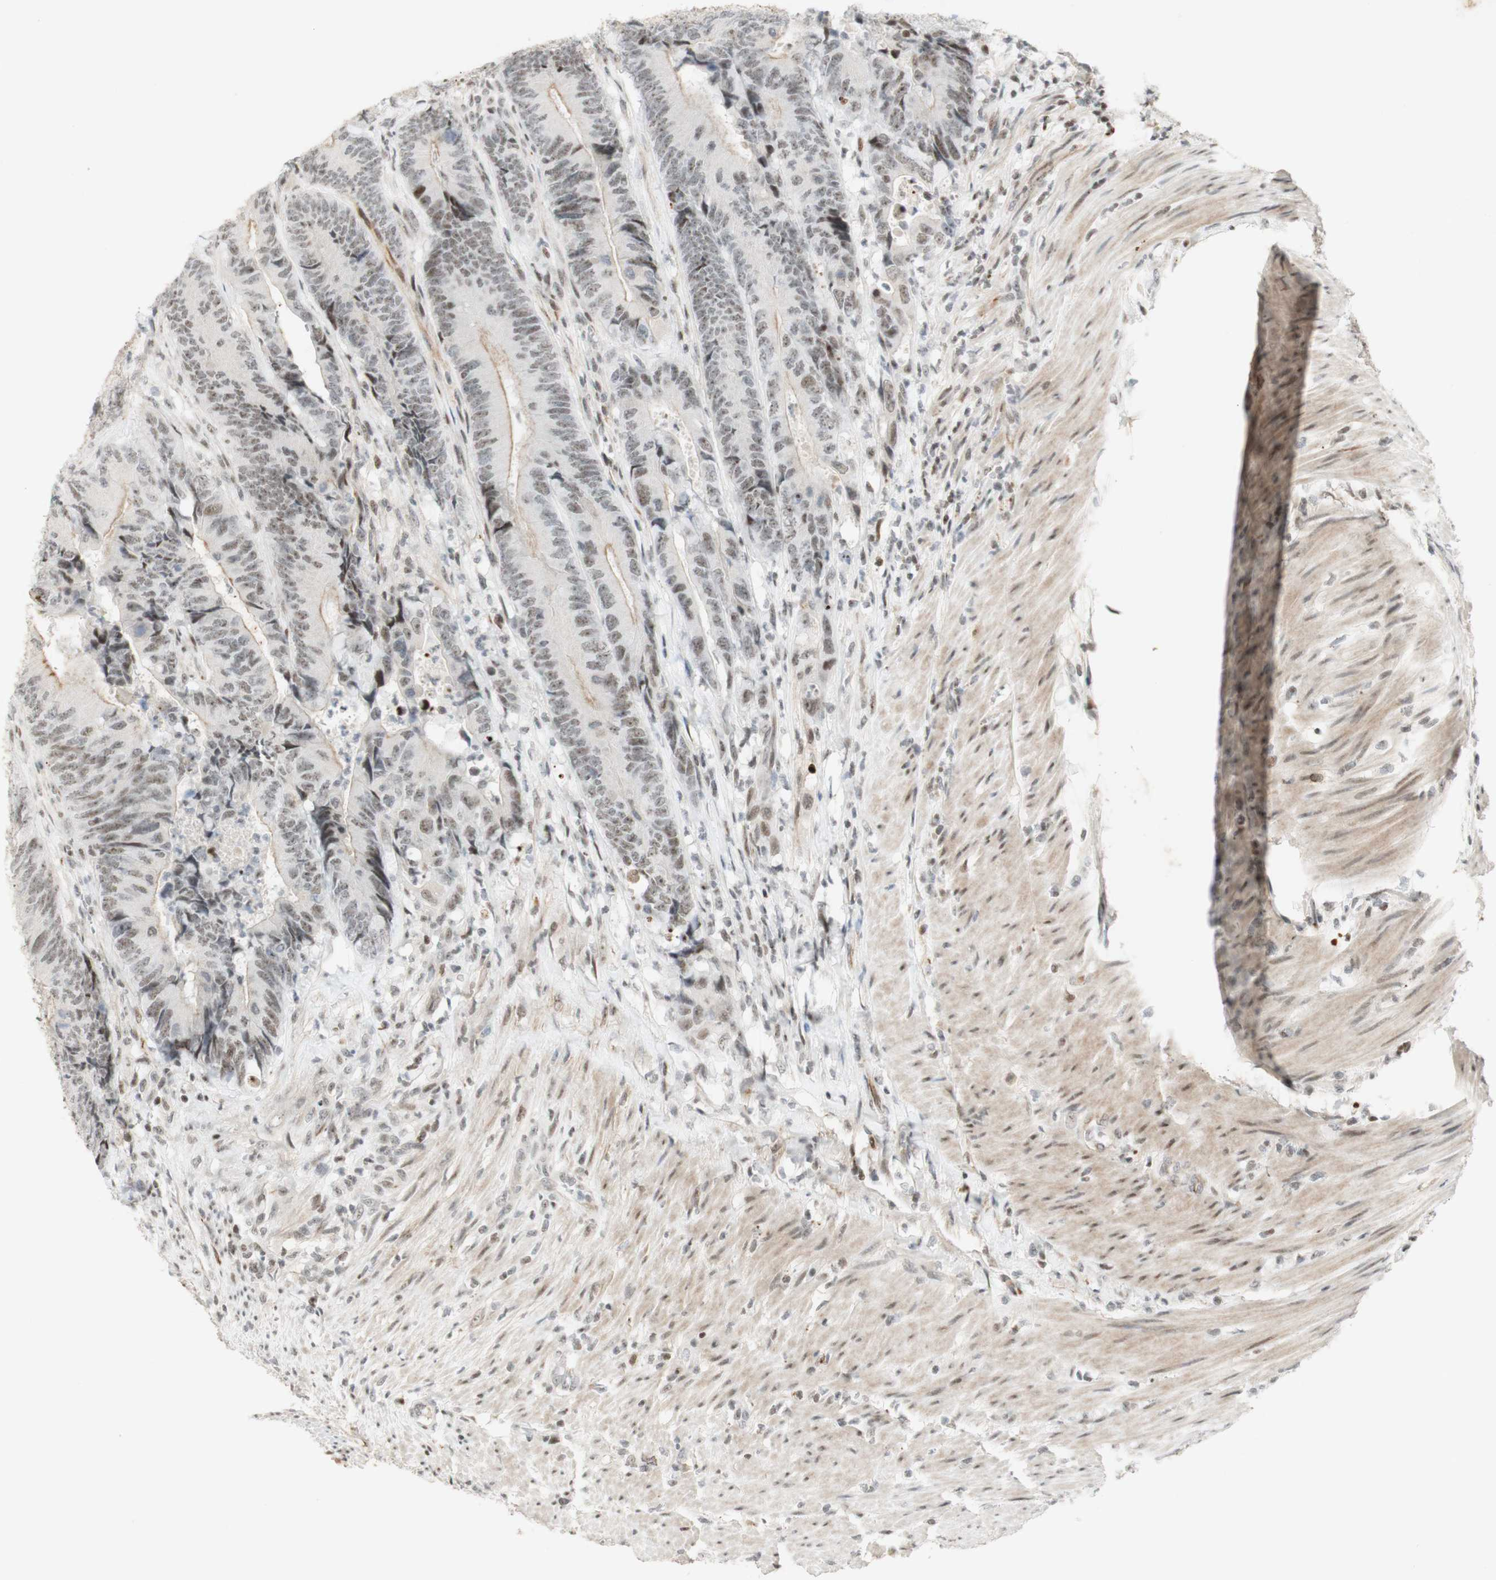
{"staining": {"intensity": "moderate", "quantity": ">75%", "location": "nuclear"}, "tissue": "colorectal cancer", "cell_type": "Tumor cells", "image_type": "cancer", "snomed": [{"axis": "morphology", "description": "Normal tissue, NOS"}, {"axis": "morphology", "description": "Adenocarcinoma, NOS"}, {"axis": "topography", "description": "Colon"}], "caption": "An image showing moderate nuclear positivity in approximately >75% of tumor cells in adenocarcinoma (colorectal), as visualized by brown immunohistochemical staining.", "gene": "IRF1", "patient": {"sex": "male", "age": 56}}